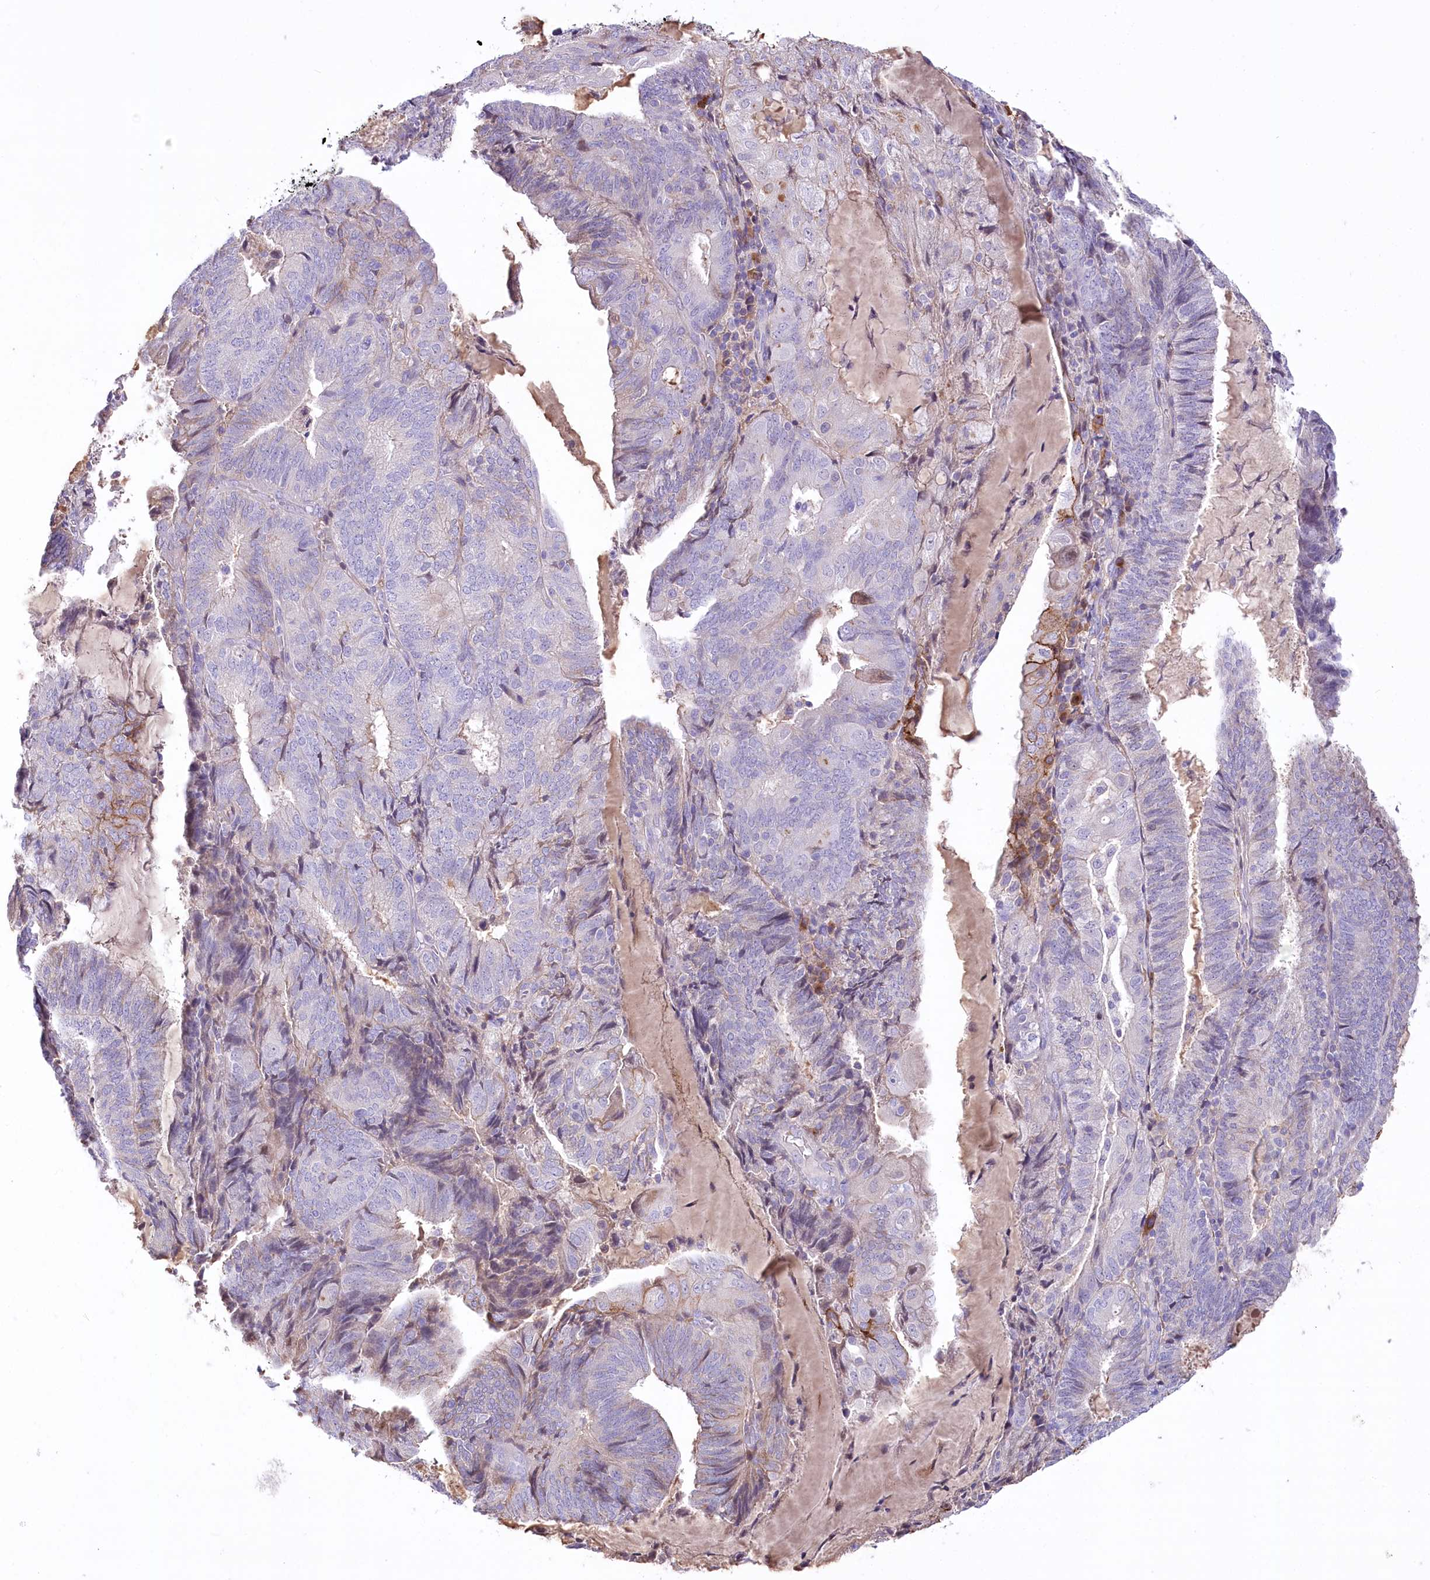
{"staining": {"intensity": "negative", "quantity": "none", "location": "none"}, "tissue": "endometrial cancer", "cell_type": "Tumor cells", "image_type": "cancer", "snomed": [{"axis": "morphology", "description": "Adenocarcinoma, NOS"}, {"axis": "topography", "description": "Endometrium"}], "caption": "The histopathology image demonstrates no staining of tumor cells in adenocarcinoma (endometrial).", "gene": "CEP164", "patient": {"sex": "female", "age": 81}}